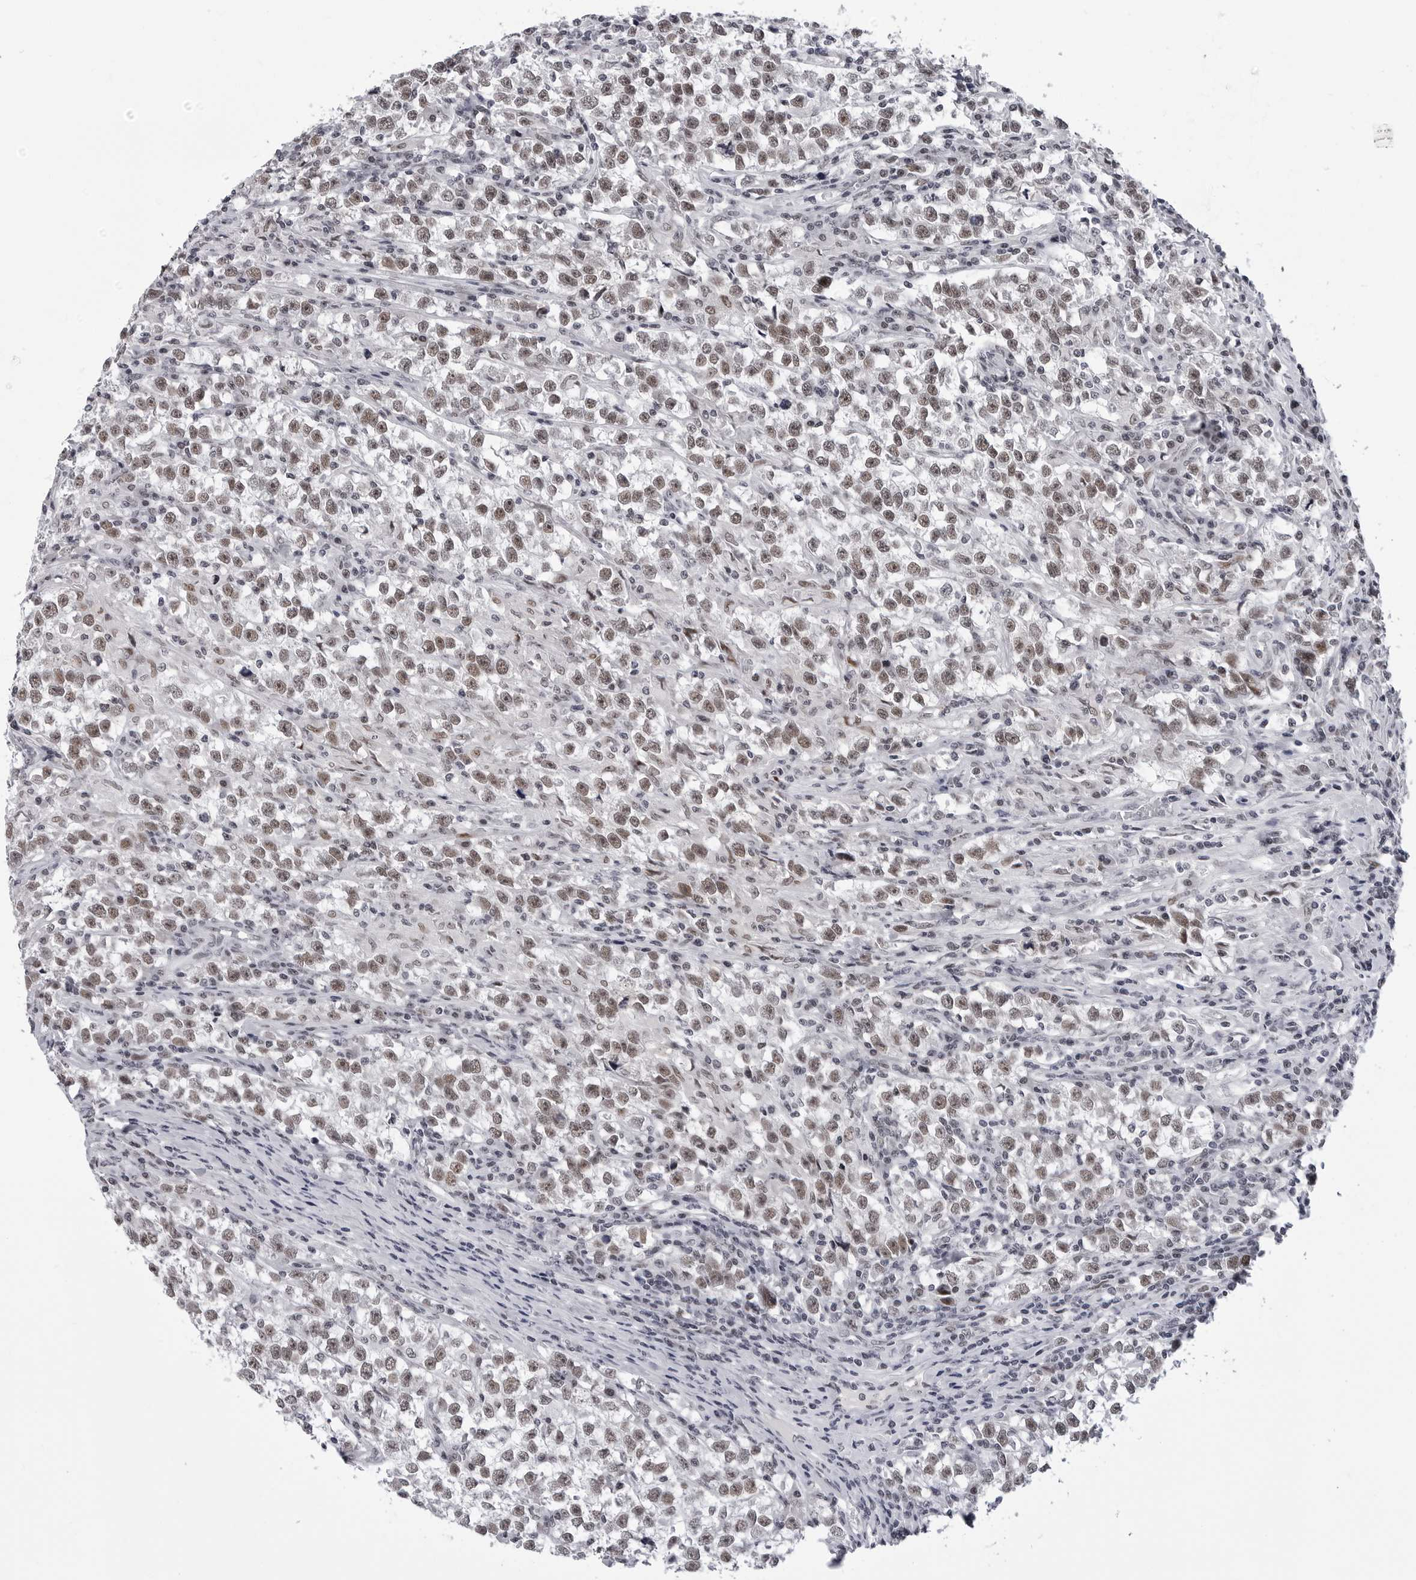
{"staining": {"intensity": "moderate", "quantity": ">75%", "location": "nuclear"}, "tissue": "testis cancer", "cell_type": "Tumor cells", "image_type": "cancer", "snomed": [{"axis": "morphology", "description": "Normal tissue, NOS"}, {"axis": "morphology", "description": "Seminoma, NOS"}, {"axis": "topography", "description": "Testis"}], "caption": "Testis cancer tissue shows moderate nuclear positivity in about >75% of tumor cells The staining is performed using DAB brown chromogen to label protein expression. The nuclei are counter-stained blue using hematoxylin.", "gene": "SF3B4", "patient": {"sex": "male", "age": 43}}